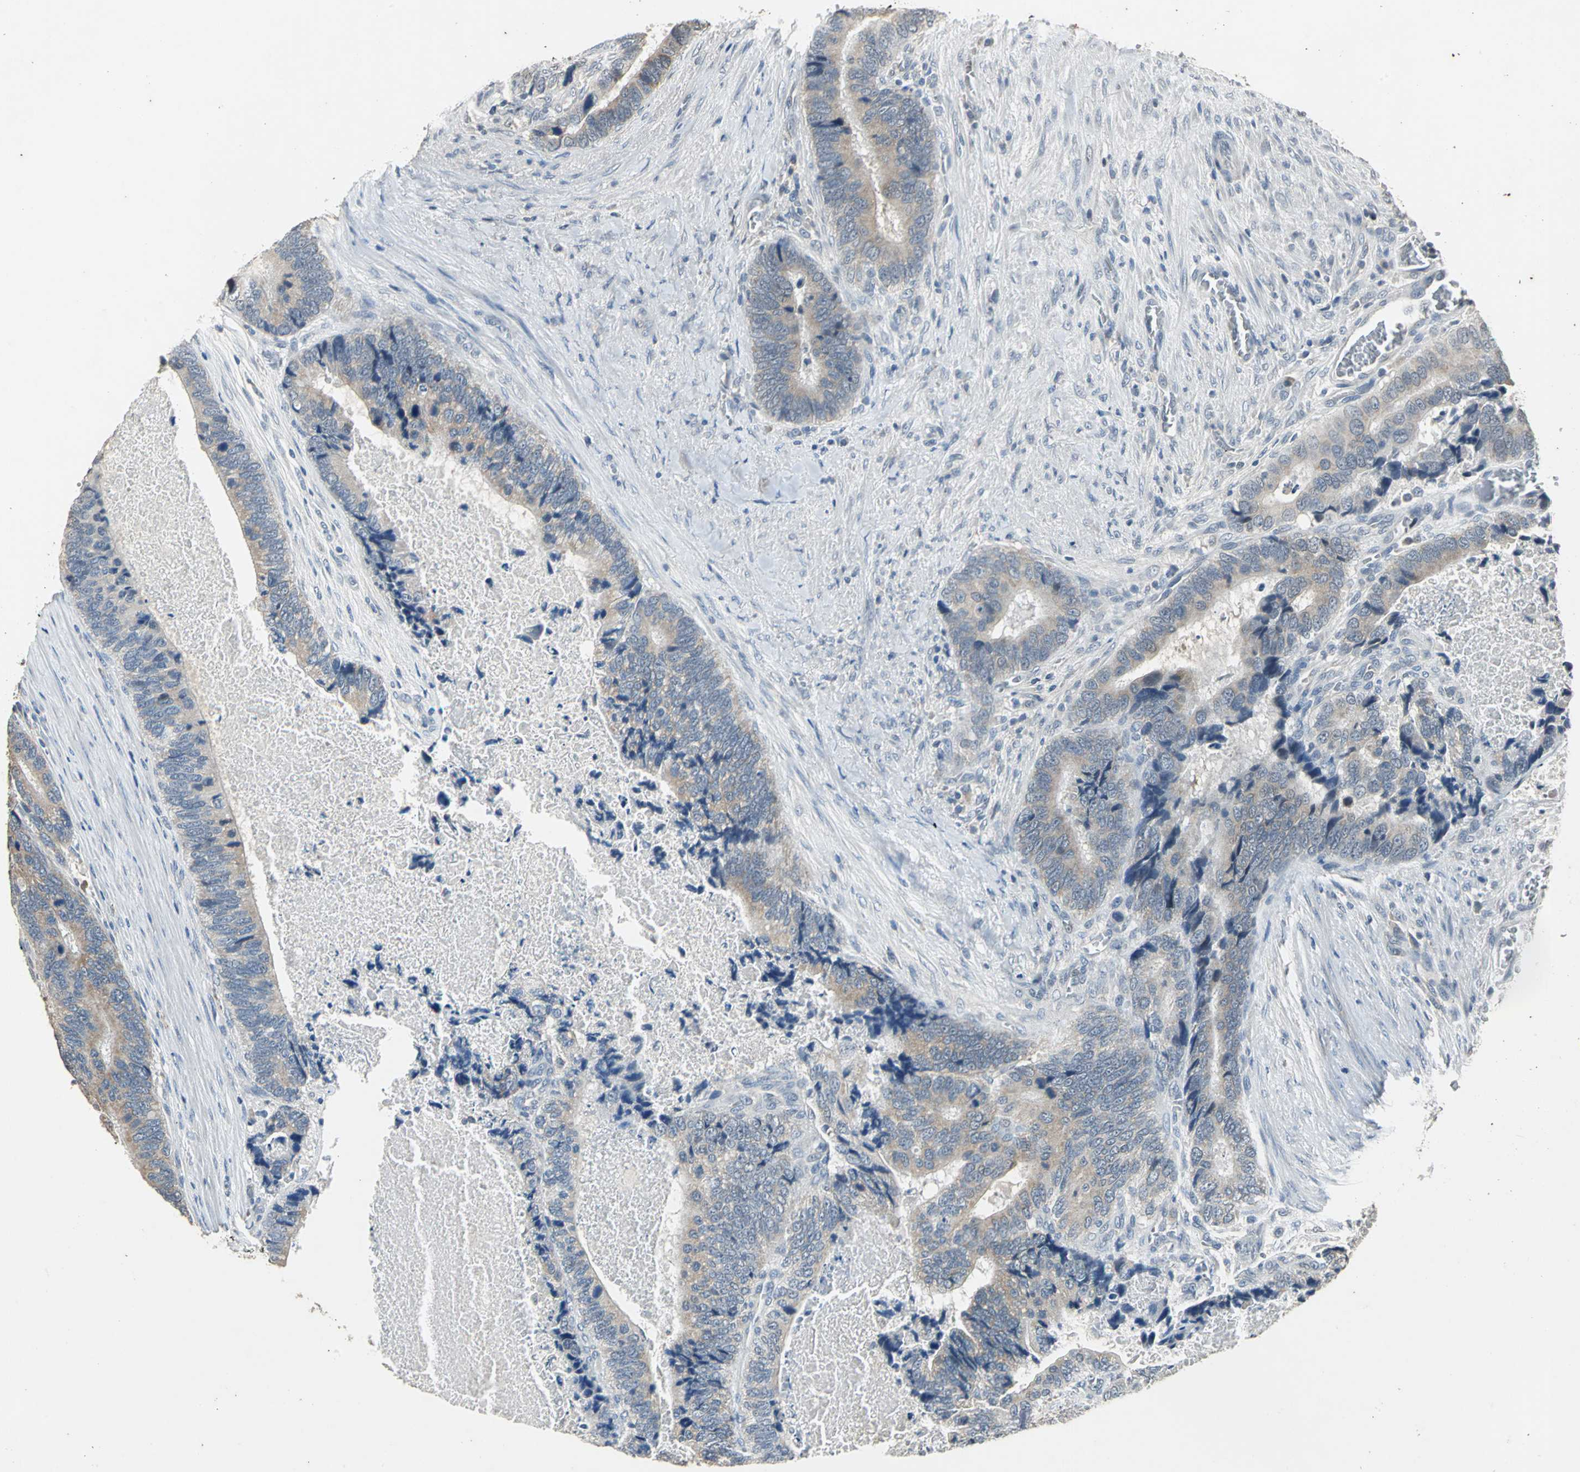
{"staining": {"intensity": "weak", "quantity": ">75%", "location": "cytoplasmic/membranous"}, "tissue": "colorectal cancer", "cell_type": "Tumor cells", "image_type": "cancer", "snomed": [{"axis": "morphology", "description": "Adenocarcinoma, NOS"}, {"axis": "topography", "description": "Colon"}], "caption": "Colorectal cancer stained for a protein displays weak cytoplasmic/membranous positivity in tumor cells. The staining was performed using DAB, with brown indicating positive protein expression. Nuclei are stained blue with hematoxylin.", "gene": "JADE3", "patient": {"sex": "male", "age": 72}}